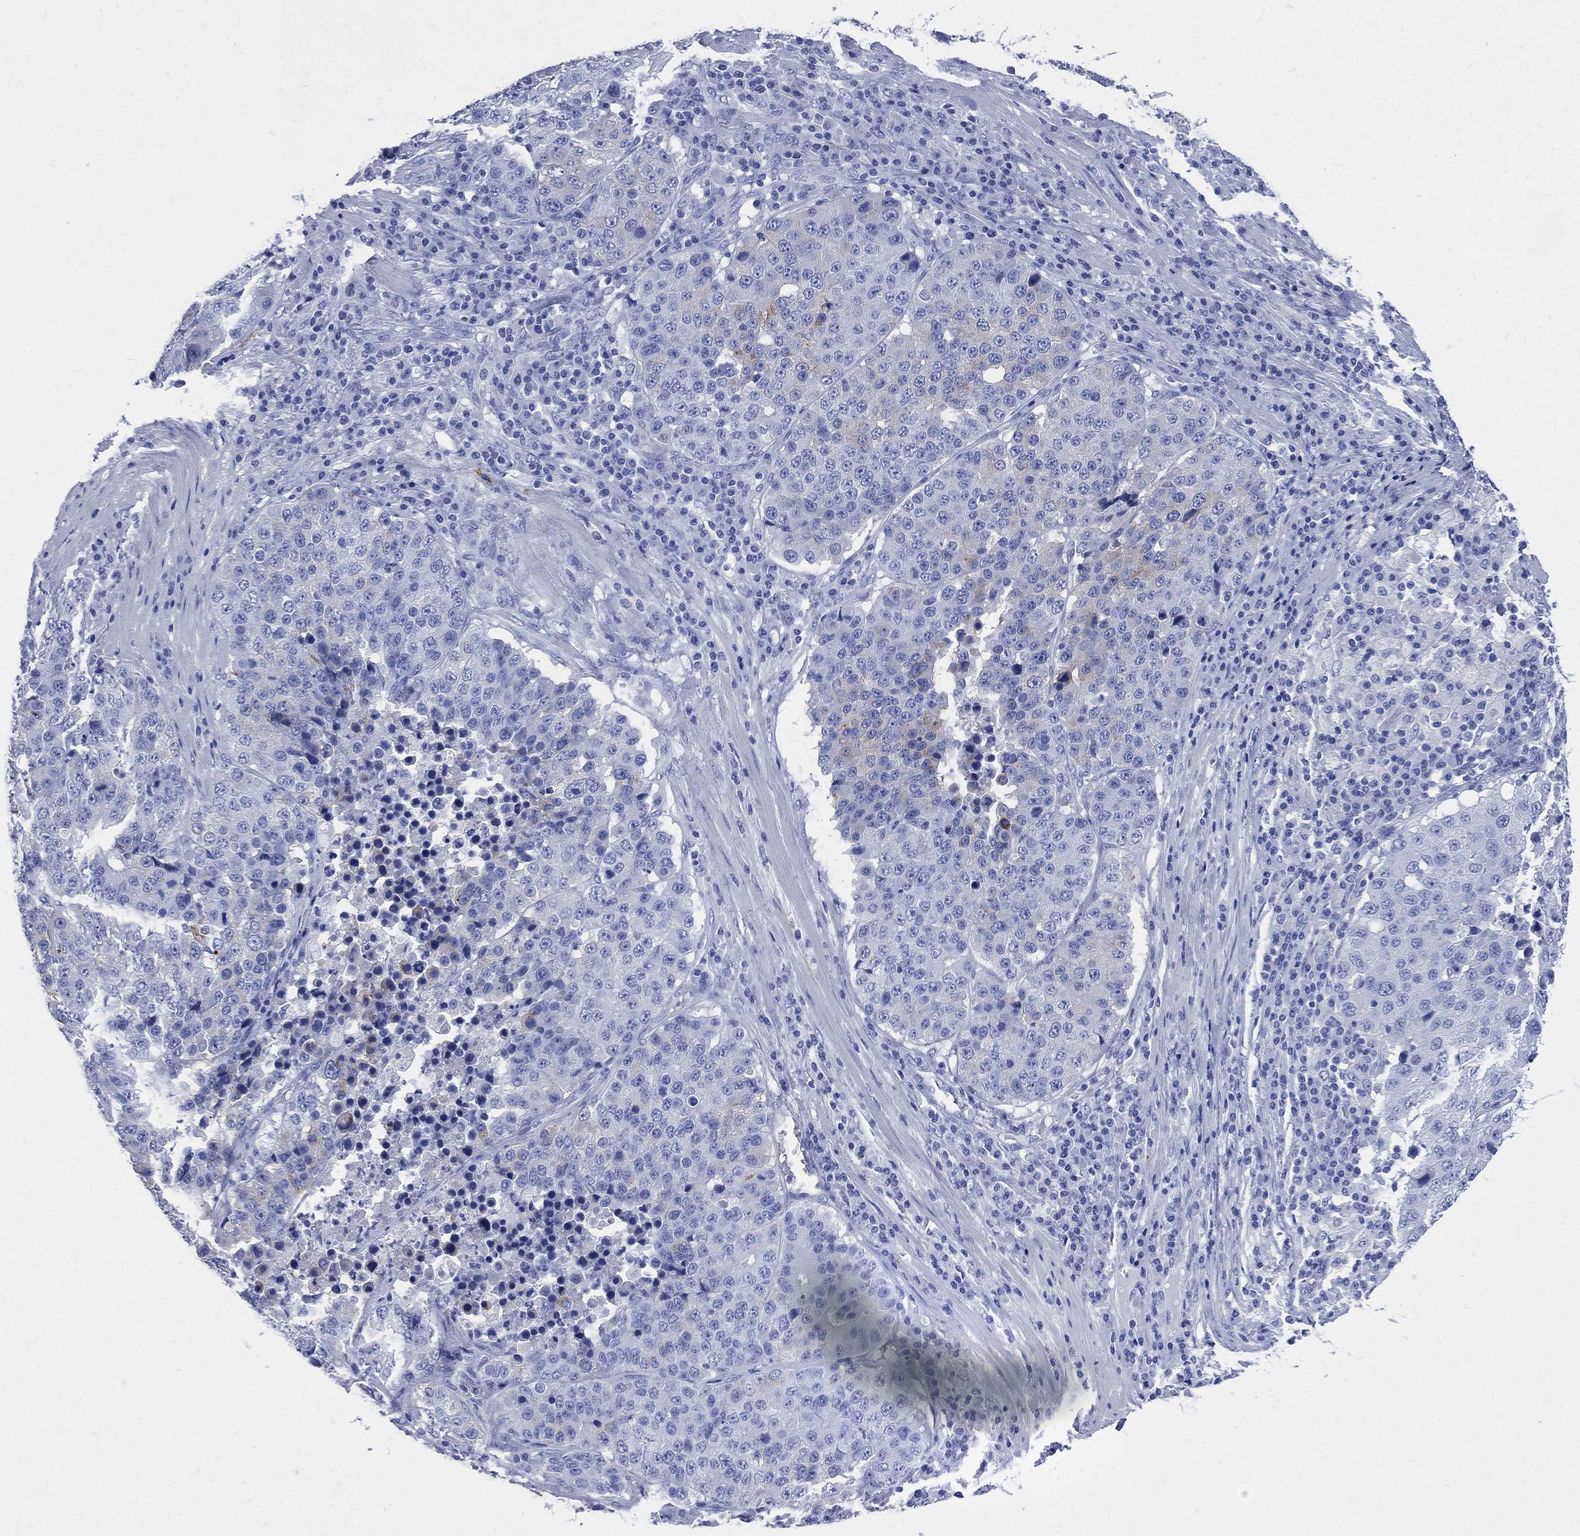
{"staining": {"intensity": "negative", "quantity": "none", "location": "none"}, "tissue": "stomach cancer", "cell_type": "Tumor cells", "image_type": "cancer", "snomed": [{"axis": "morphology", "description": "Adenocarcinoma, NOS"}, {"axis": "topography", "description": "Stomach"}], "caption": "Human stomach cancer stained for a protein using IHC exhibits no staining in tumor cells.", "gene": "SYP", "patient": {"sex": "male", "age": 71}}